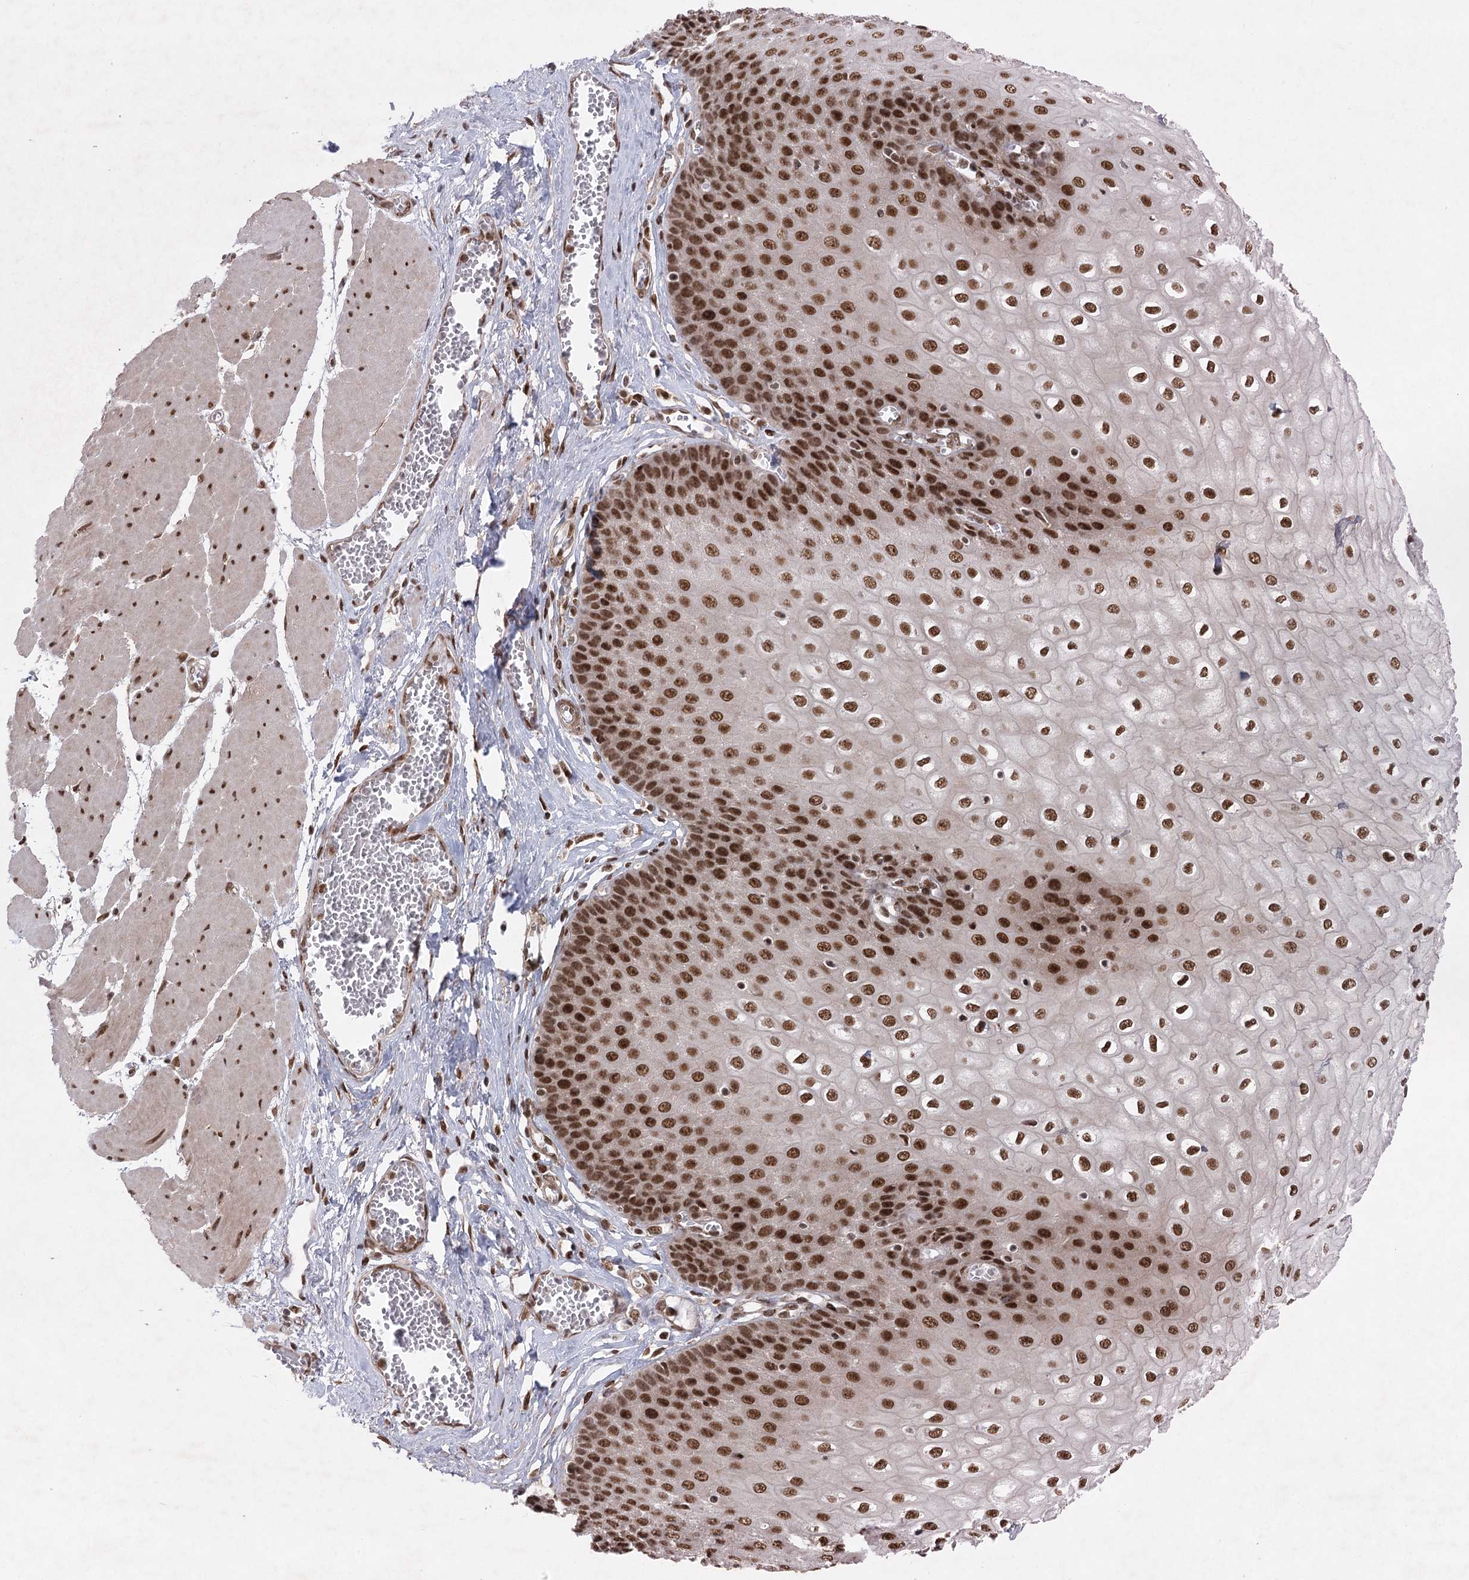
{"staining": {"intensity": "strong", "quantity": ">75%", "location": "nuclear"}, "tissue": "esophagus", "cell_type": "Squamous epithelial cells", "image_type": "normal", "snomed": [{"axis": "morphology", "description": "Normal tissue, NOS"}, {"axis": "topography", "description": "Esophagus"}], "caption": "Human esophagus stained with a brown dye demonstrates strong nuclear positive positivity in approximately >75% of squamous epithelial cells.", "gene": "ZCCHC8", "patient": {"sex": "male", "age": 60}}